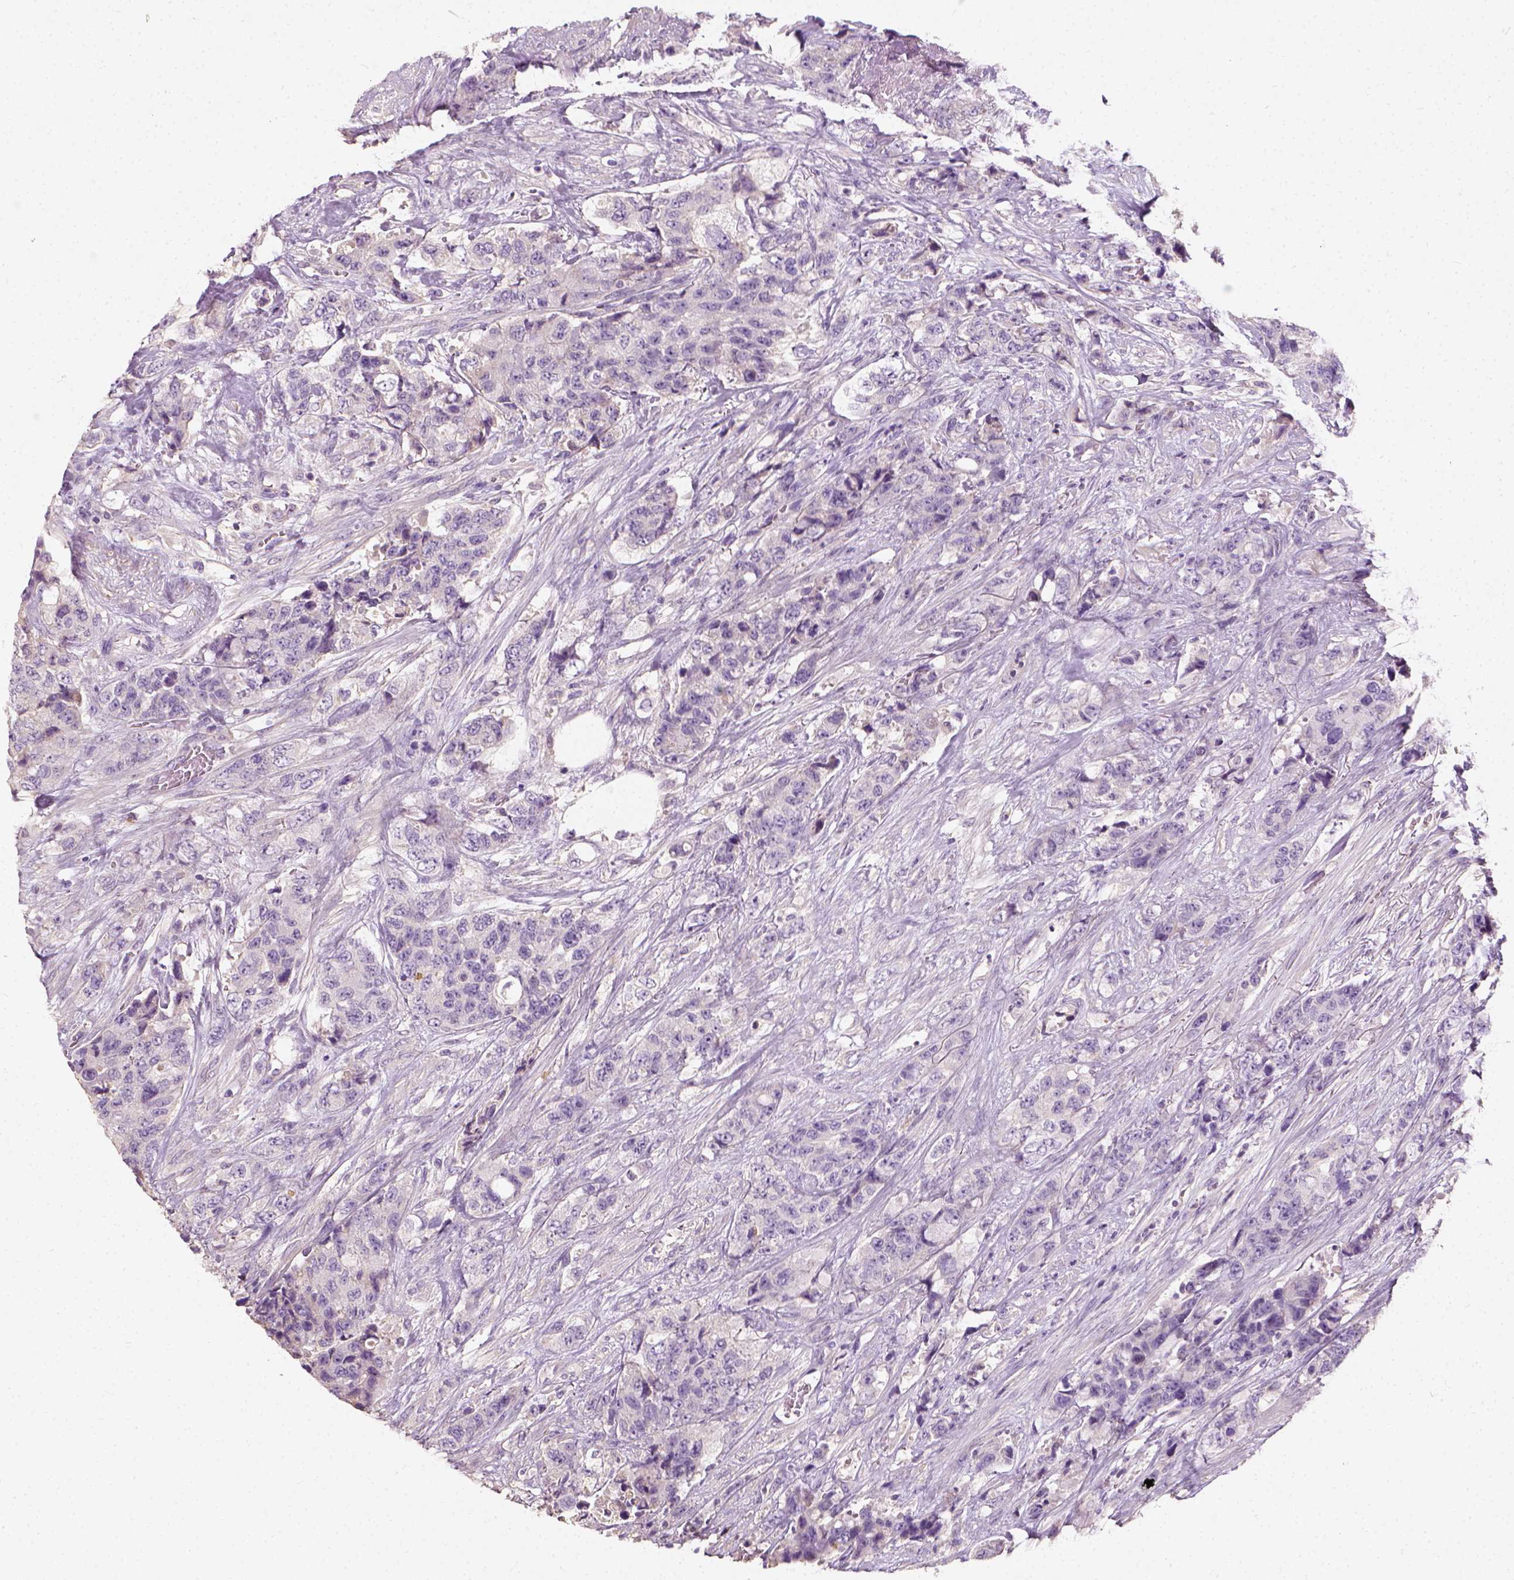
{"staining": {"intensity": "negative", "quantity": "none", "location": "none"}, "tissue": "urothelial cancer", "cell_type": "Tumor cells", "image_type": "cancer", "snomed": [{"axis": "morphology", "description": "Urothelial carcinoma, High grade"}, {"axis": "topography", "description": "Urinary bladder"}], "caption": "High magnification brightfield microscopy of urothelial carcinoma (high-grade) stained with DAB (3,3'-diaminobenzidine) (brown) and counterstained with hematoxylin (blue): tumor cells show no significant expression. (Brightfield microscopy of DAB immunohistochemistry (IHC) at high magnification).", "gene": "DHCR24", "patient": {"sex": "female", "age": 78}}